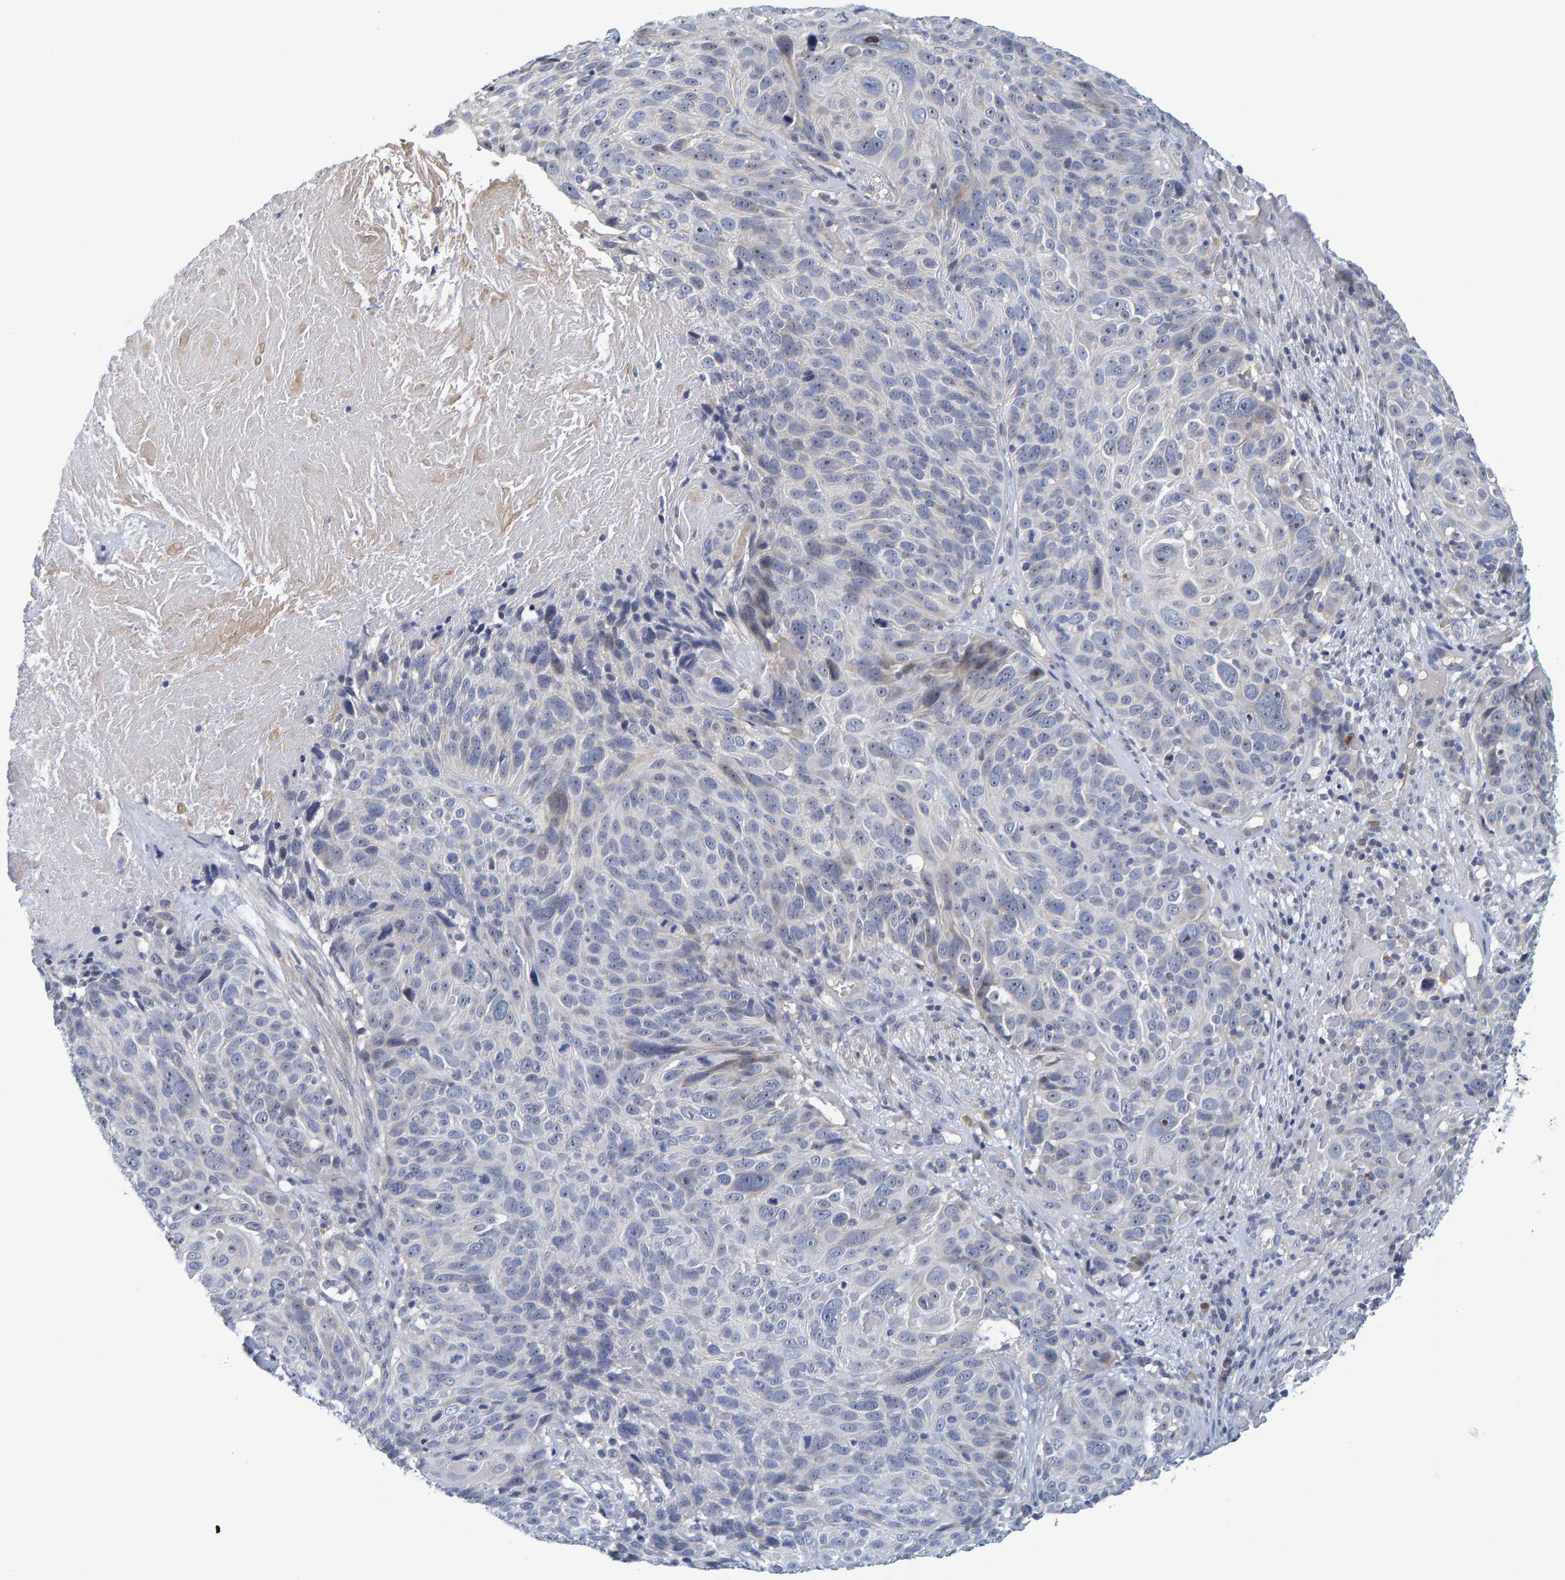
{"staining": {"intensity": "weak", "quantity": "<25%", "location": "nuclear"}, "tissue": "cervical cancer", "cell_type": "Tumor cells", "image_type": "cancer", "snomed": [{"axis": "morphology", "description": "Squamous cell carcinoma, NOS"}, {"axis": "topography", "description": "Cervix"}], "caption": "Immunohistochemistry micrograph of squamous cell carcinoma (cervical) stained for a protein (brown), which exhibits no staining in tumor cells.", "gene": "ZNF77", "patient": {"sex": "female", "age": 74}}